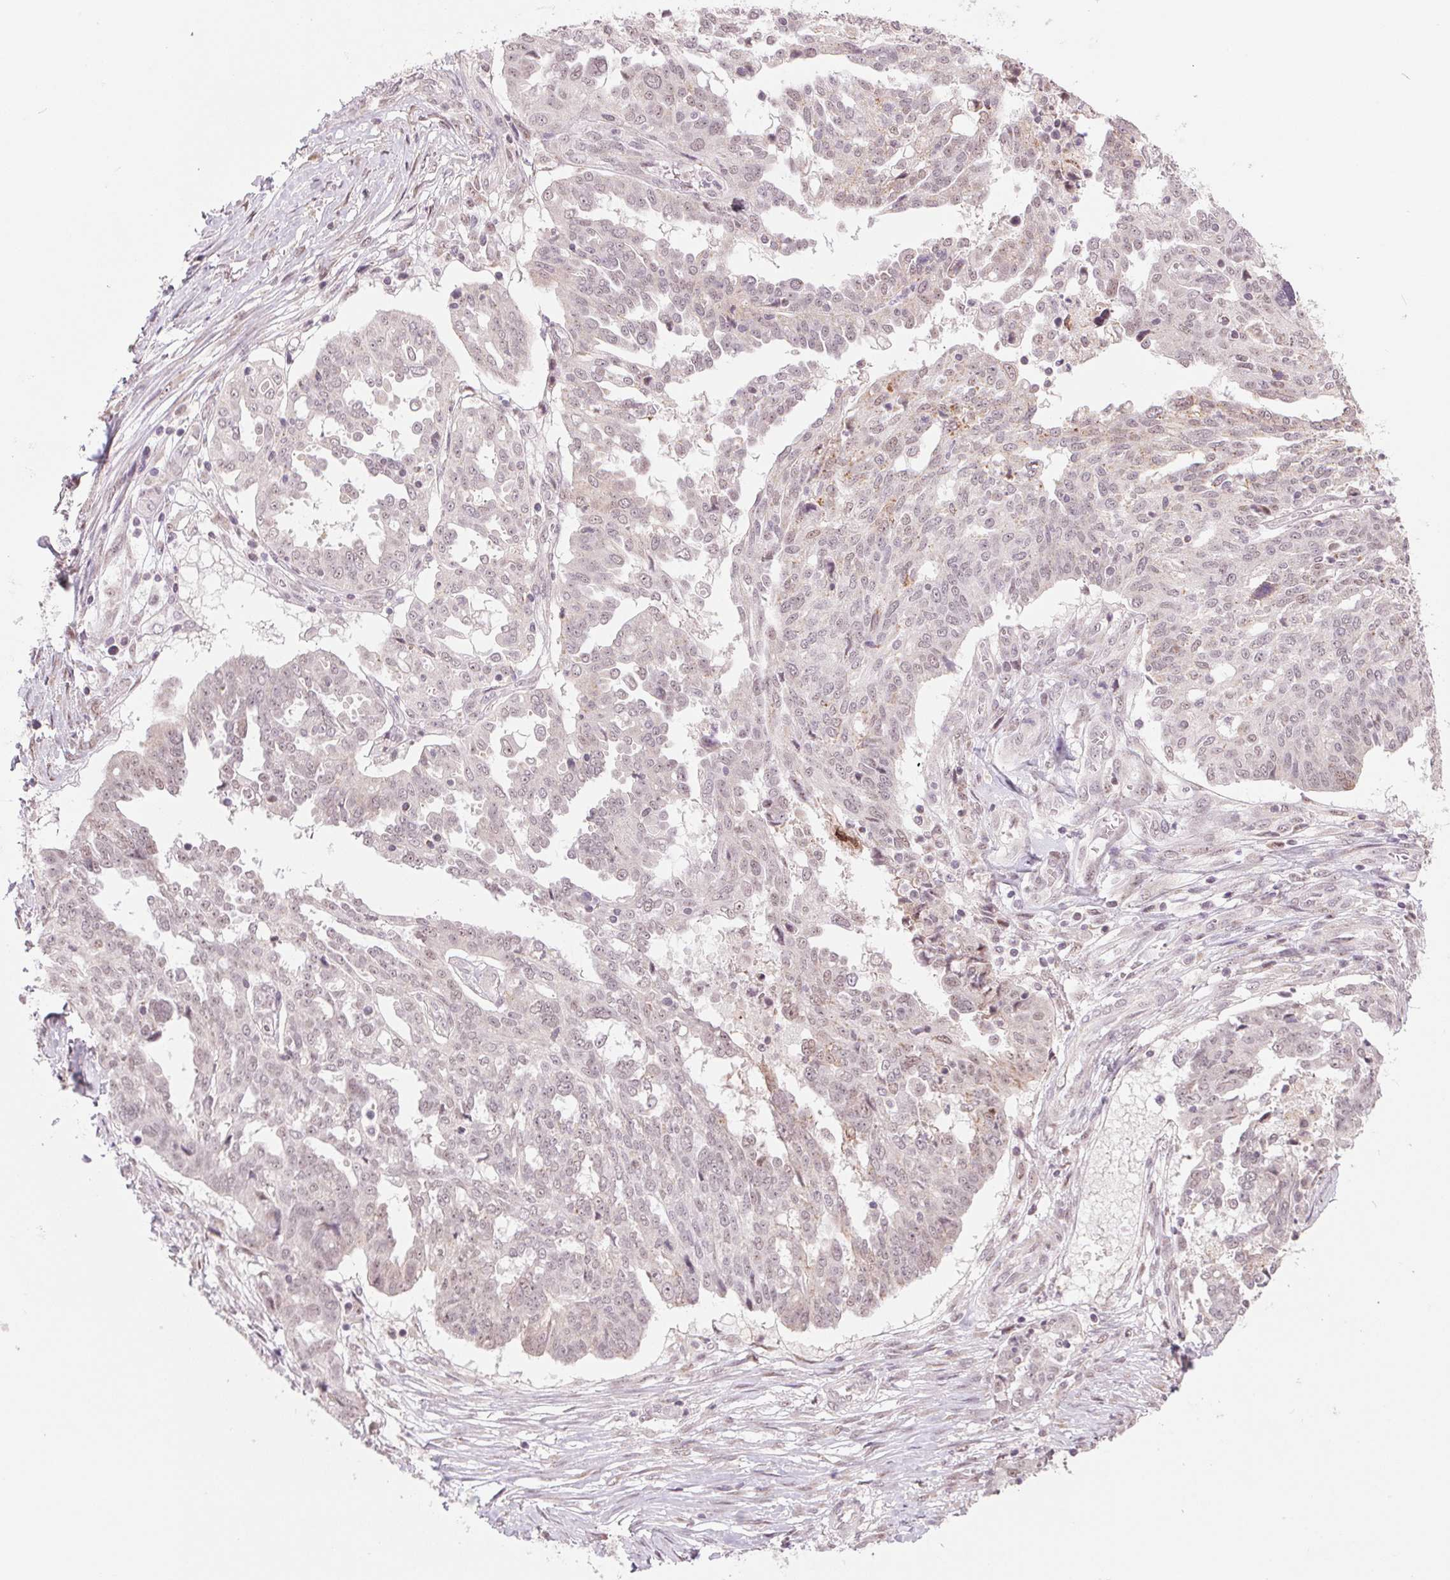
{"staining": {"intensity": "negative", "quantity": "none", "location": "none"}, "tissue": "ovarian cancer", "cell_type": "Tumor cells", "image_type": "cancer", "snomed": [{"axis": "morphology", "description": "Cystadenocarcinoma, serous, NOS"}, {"axis": "topography", "description": "Ovary"}], "caption": "The histopathology image displays no significant staining in tumor cells of ovarian cancer. (DAB (3,3'-diaminobenzidine) IHC with hematoxylin counter stain).", "gene": "ARHGAP32", "patient": {"sex": "female", "age": 67}}